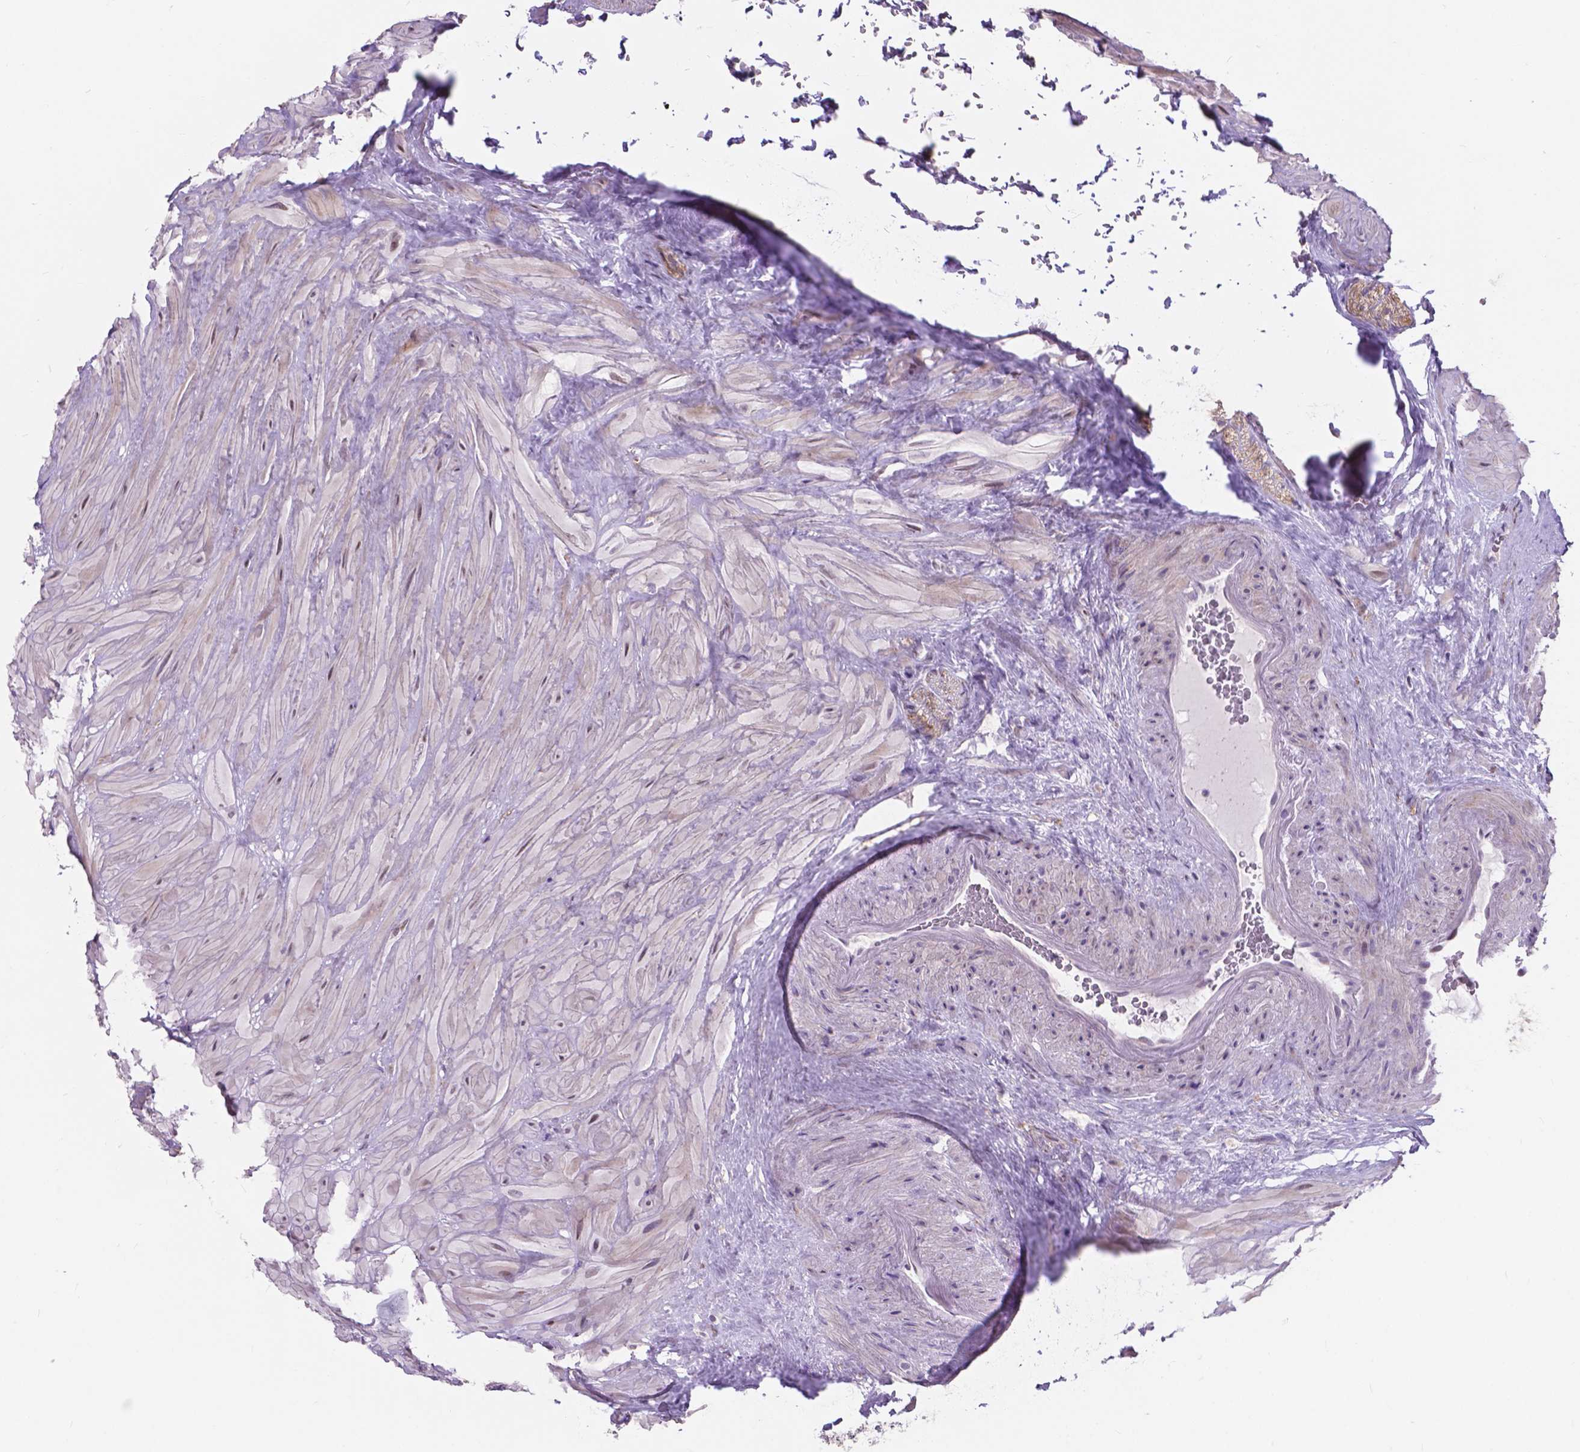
{"staining": {"intensity": "moderate", "quantity": "25%-75%", "location": "cytoplasmic/membranous"}, "tissue": "seminal vesicle", "cell_type": "Glandular cells", "image_type": "normal", "snomed": [{"axis": "morphology", "description": "Normal tissue, NOS"}, {"axis": "topography", "description": "Seminal veicle"}], "caption": "Normal seminal vesicle displays moderate cytoplasmic/membranous staining in about 25%-75% of glandular cells, visualized by immunohistochemistry. (DAB IHC, brown staining for protein, blue staining for nuclei).", "gene": "MYH14", "patient": {"sex": "male", "age": 57}}